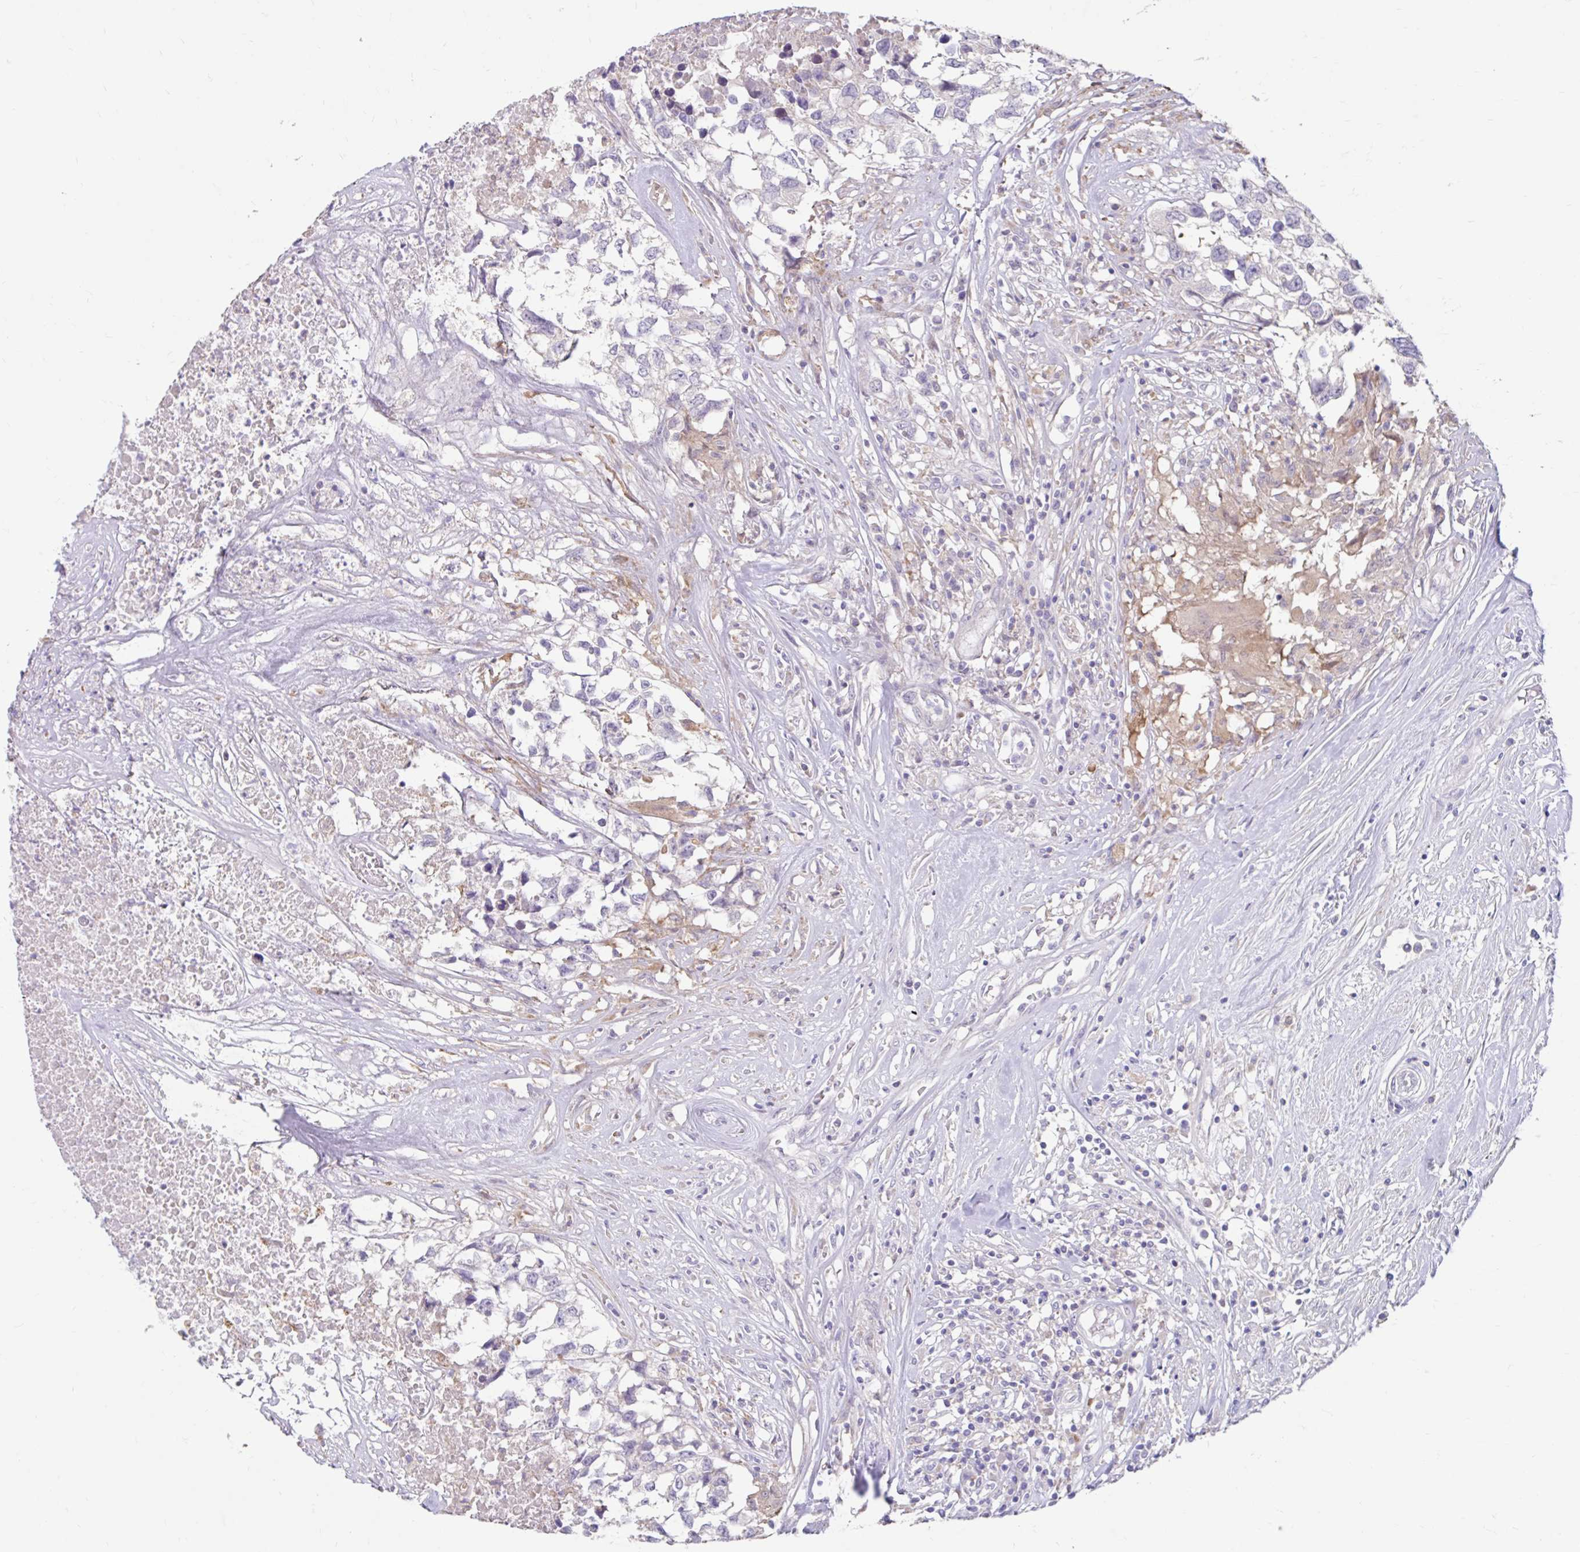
{"staining": {"intensity": "negative", "quantity": "none", "location": "none"}, "tissue": "testis cancer", "cell_type": "Tumor cells", "image_type": "cancer", "snomed": [{"axis": "morphology", "description": "Carcinoma, Embryonal, NOS"}, {"axis": "topography", "description": "Testis"}], "caption": "DAB (3,3'-diaminobenzidine) immunohistochemical staining of testis cancer (embryonal carcinoma) shows no significant positivity in tumor cells. The staining was performed using DAB to visualize the protein expression in brown, while the nuclei were stained in blue with hematoxylin (Magnification: 20x).", "gene": "ZNF33A", "patient": {"sex": "male", "age": 83}}